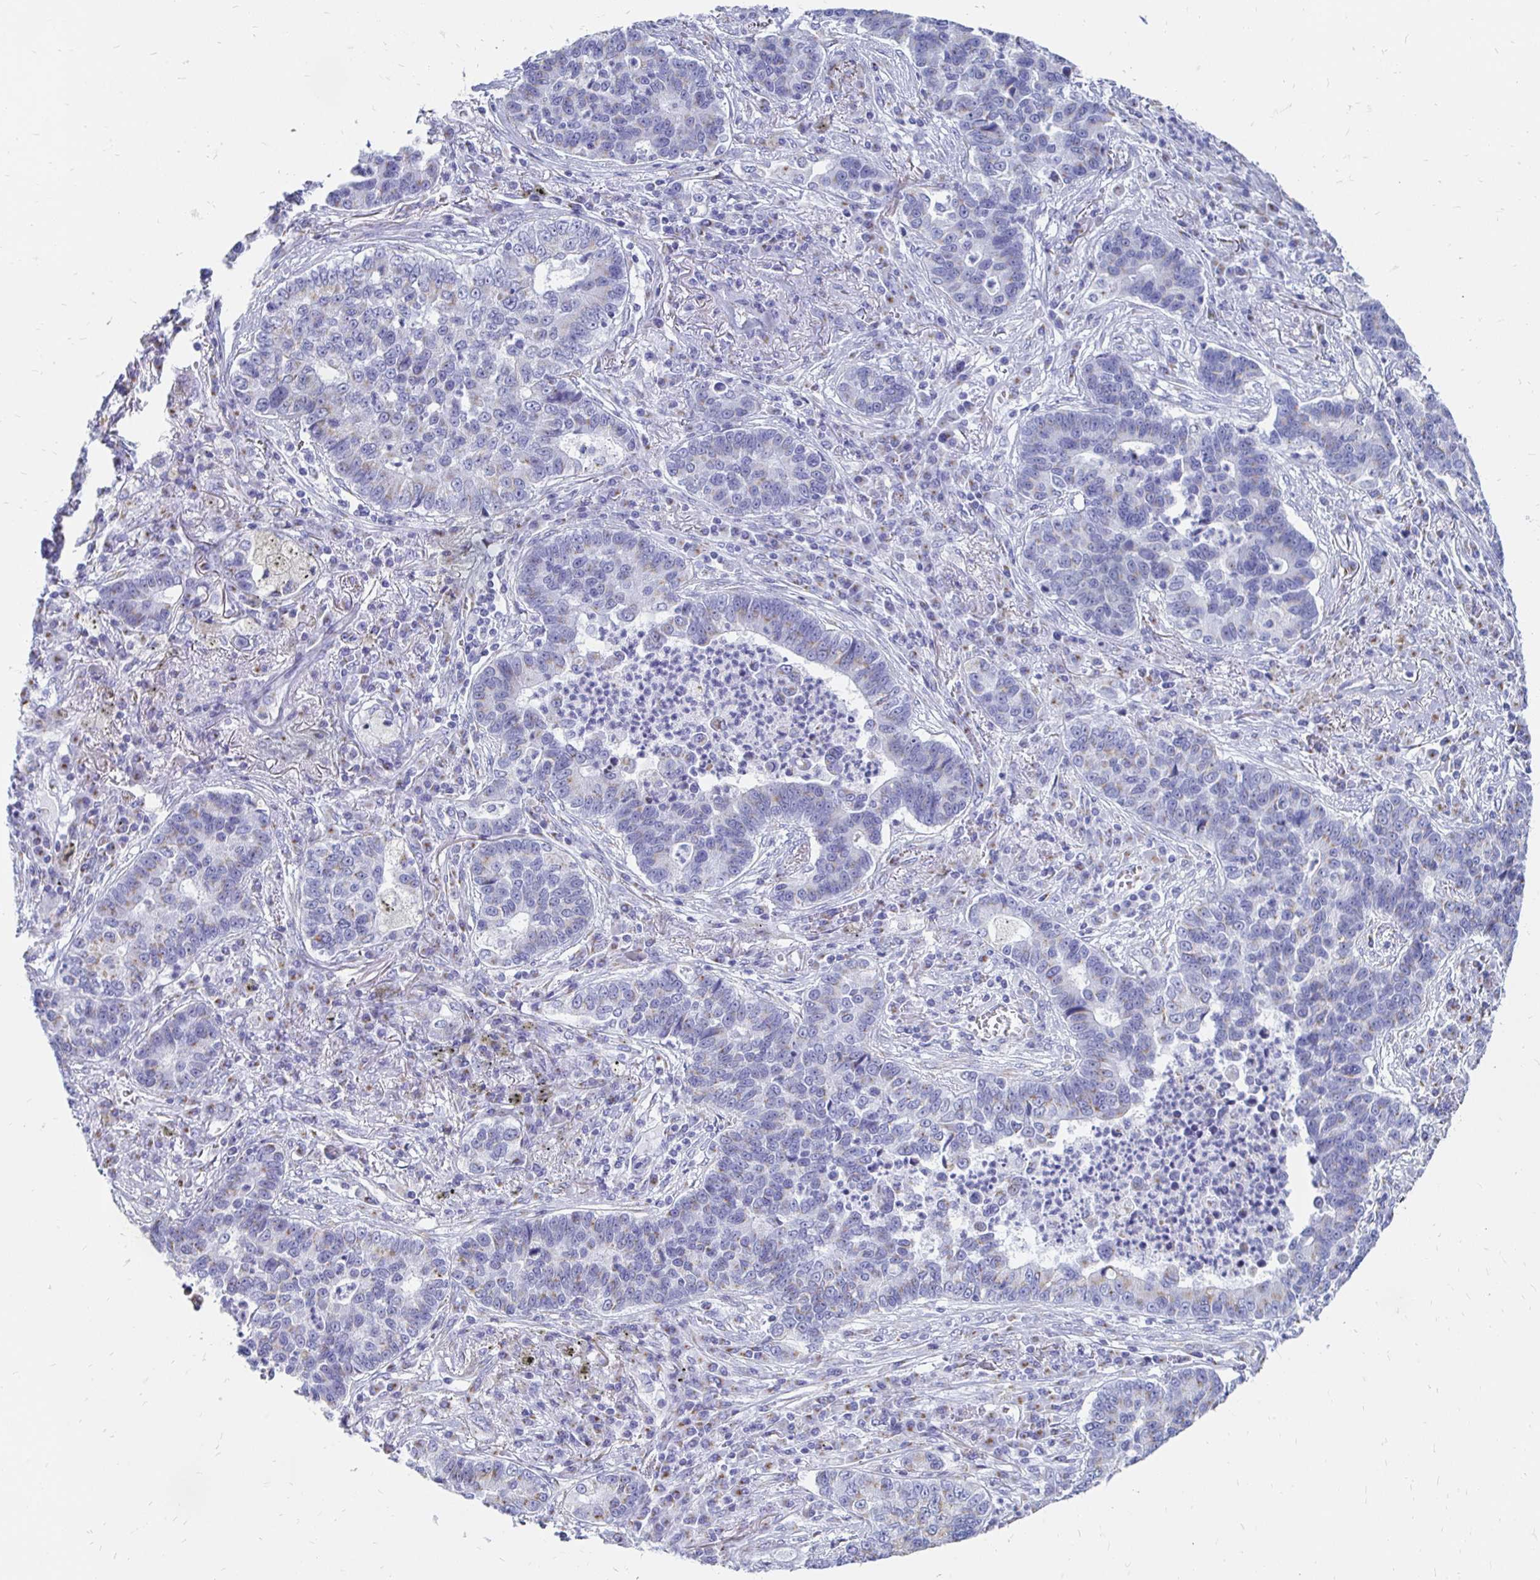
{"staining": {"intensity": "moderate", "quantity": "<25%", "location": "cytoplasmic/membranous"}, "tissue": "lung cancer", "cell_type": "Tumor cells", "image_type": "cancer", "snomed": [{"axis": "morphology", "description": "Adenocarcinoma, NOS"}, {"axis": "topography", "description": "Lung"}], "caption": "Immunohistochemistry (IHC) of human adenocarcinoma (lung) displays low levels of moderate cytoplasmic/membranous staining in approximately <25% of tumor cells.", "gene": "PAGE4", "patient": {"sex": "female", "age": 57}}